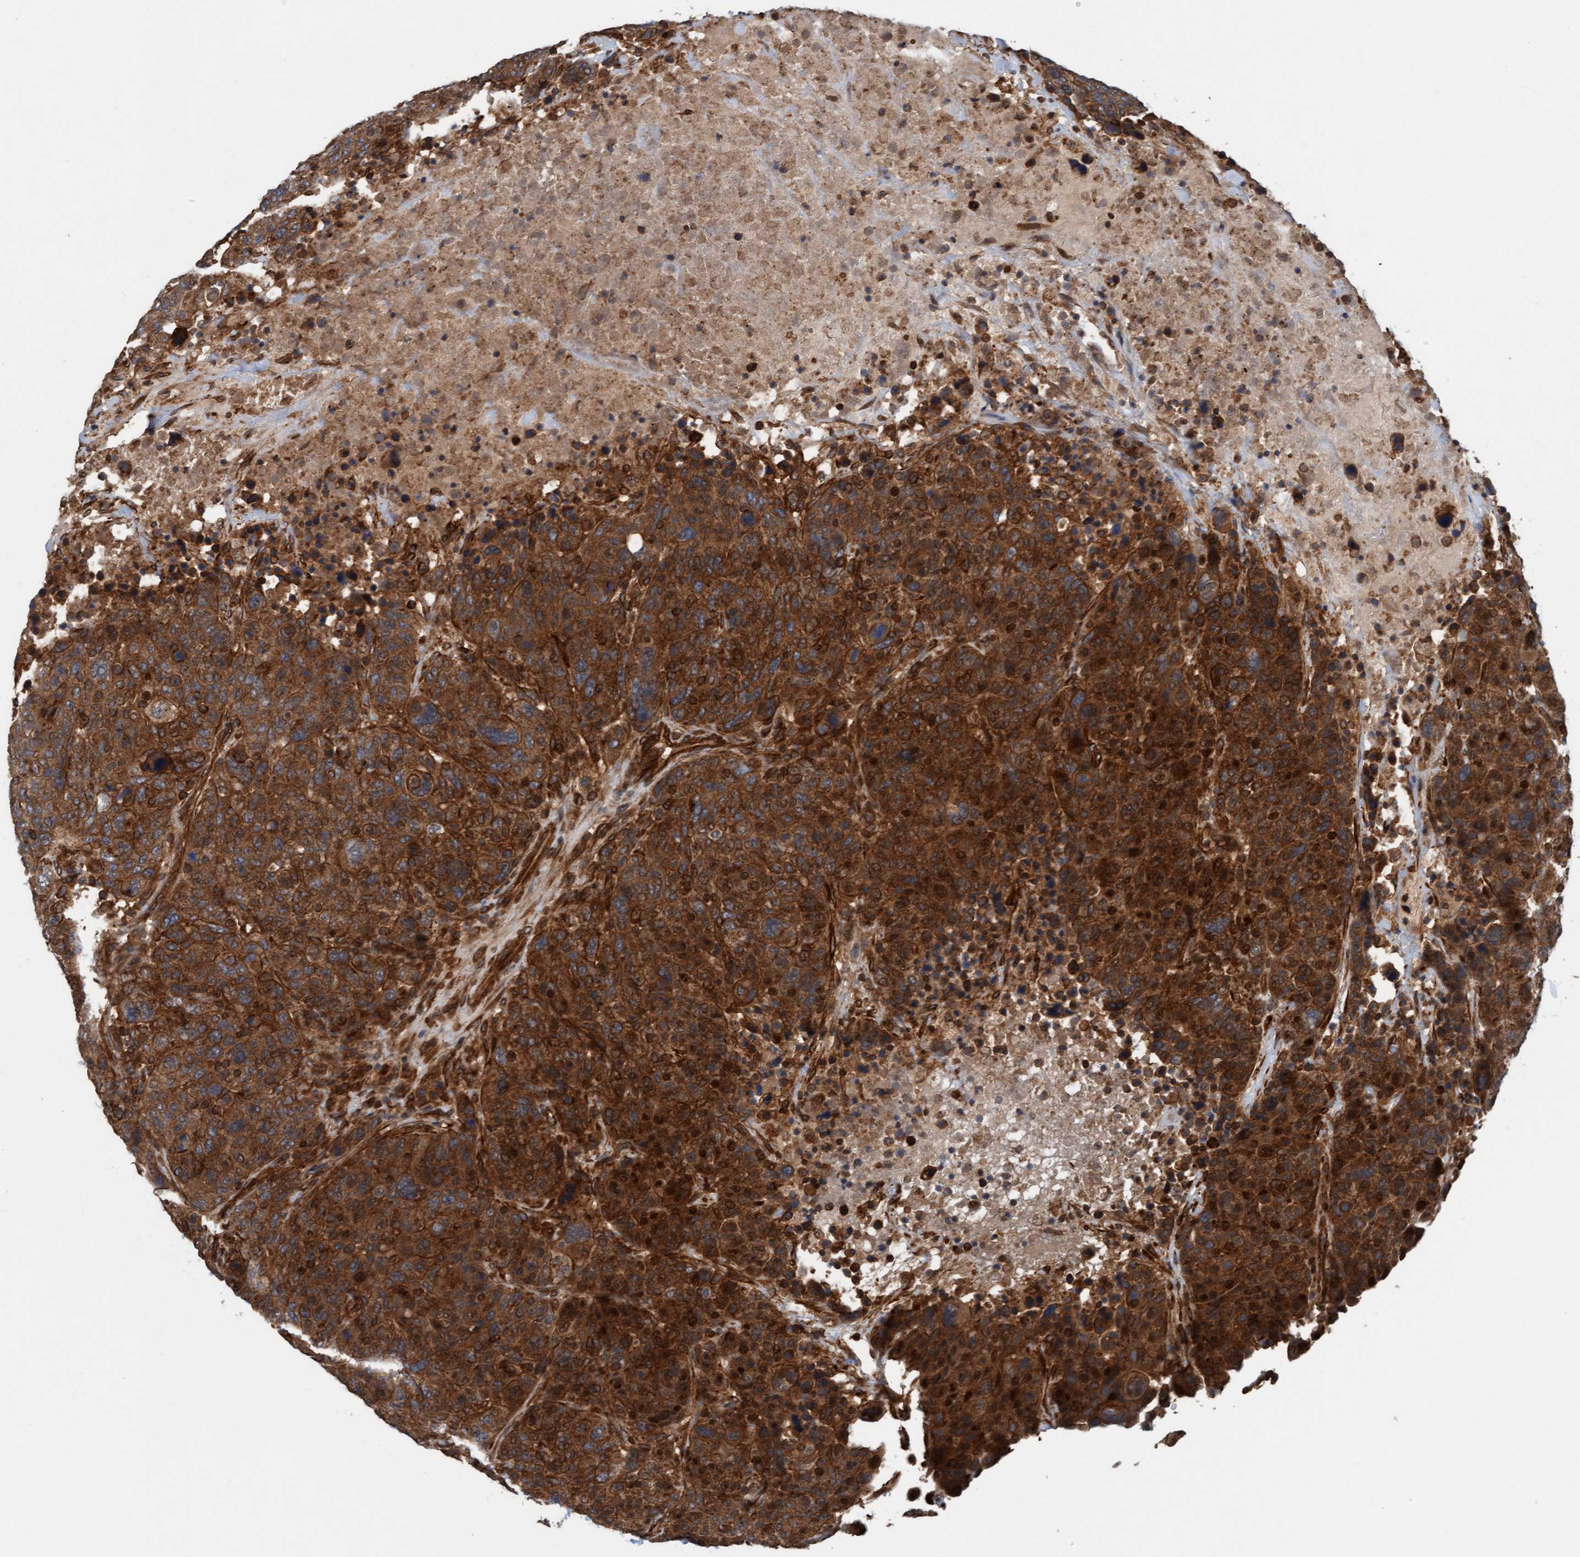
{"staining": {"intensity": "strong", "quantity": ">75%", "location": "cytoplasmic/membranous"}, "tissue": "breast cancer", "cell_type": "Tumor cells", "image_type": "cancer", "snomed": [{"axis": "morphology", "description": "Duct carcinoma"}, {"axis": "topography", "description": "Breast"}], "caption": "Immunohistochemical staining of human breast cancer (intraductal carcinoma) demonstrates strong cytoplasmic/membranous protein positivity in about >75% of tumor cells. (brown staining indicates protein expression, while blue staining denotes nuclei).", "gene": "ERAL1", "patient": {"sex": "female", "age": 37}}